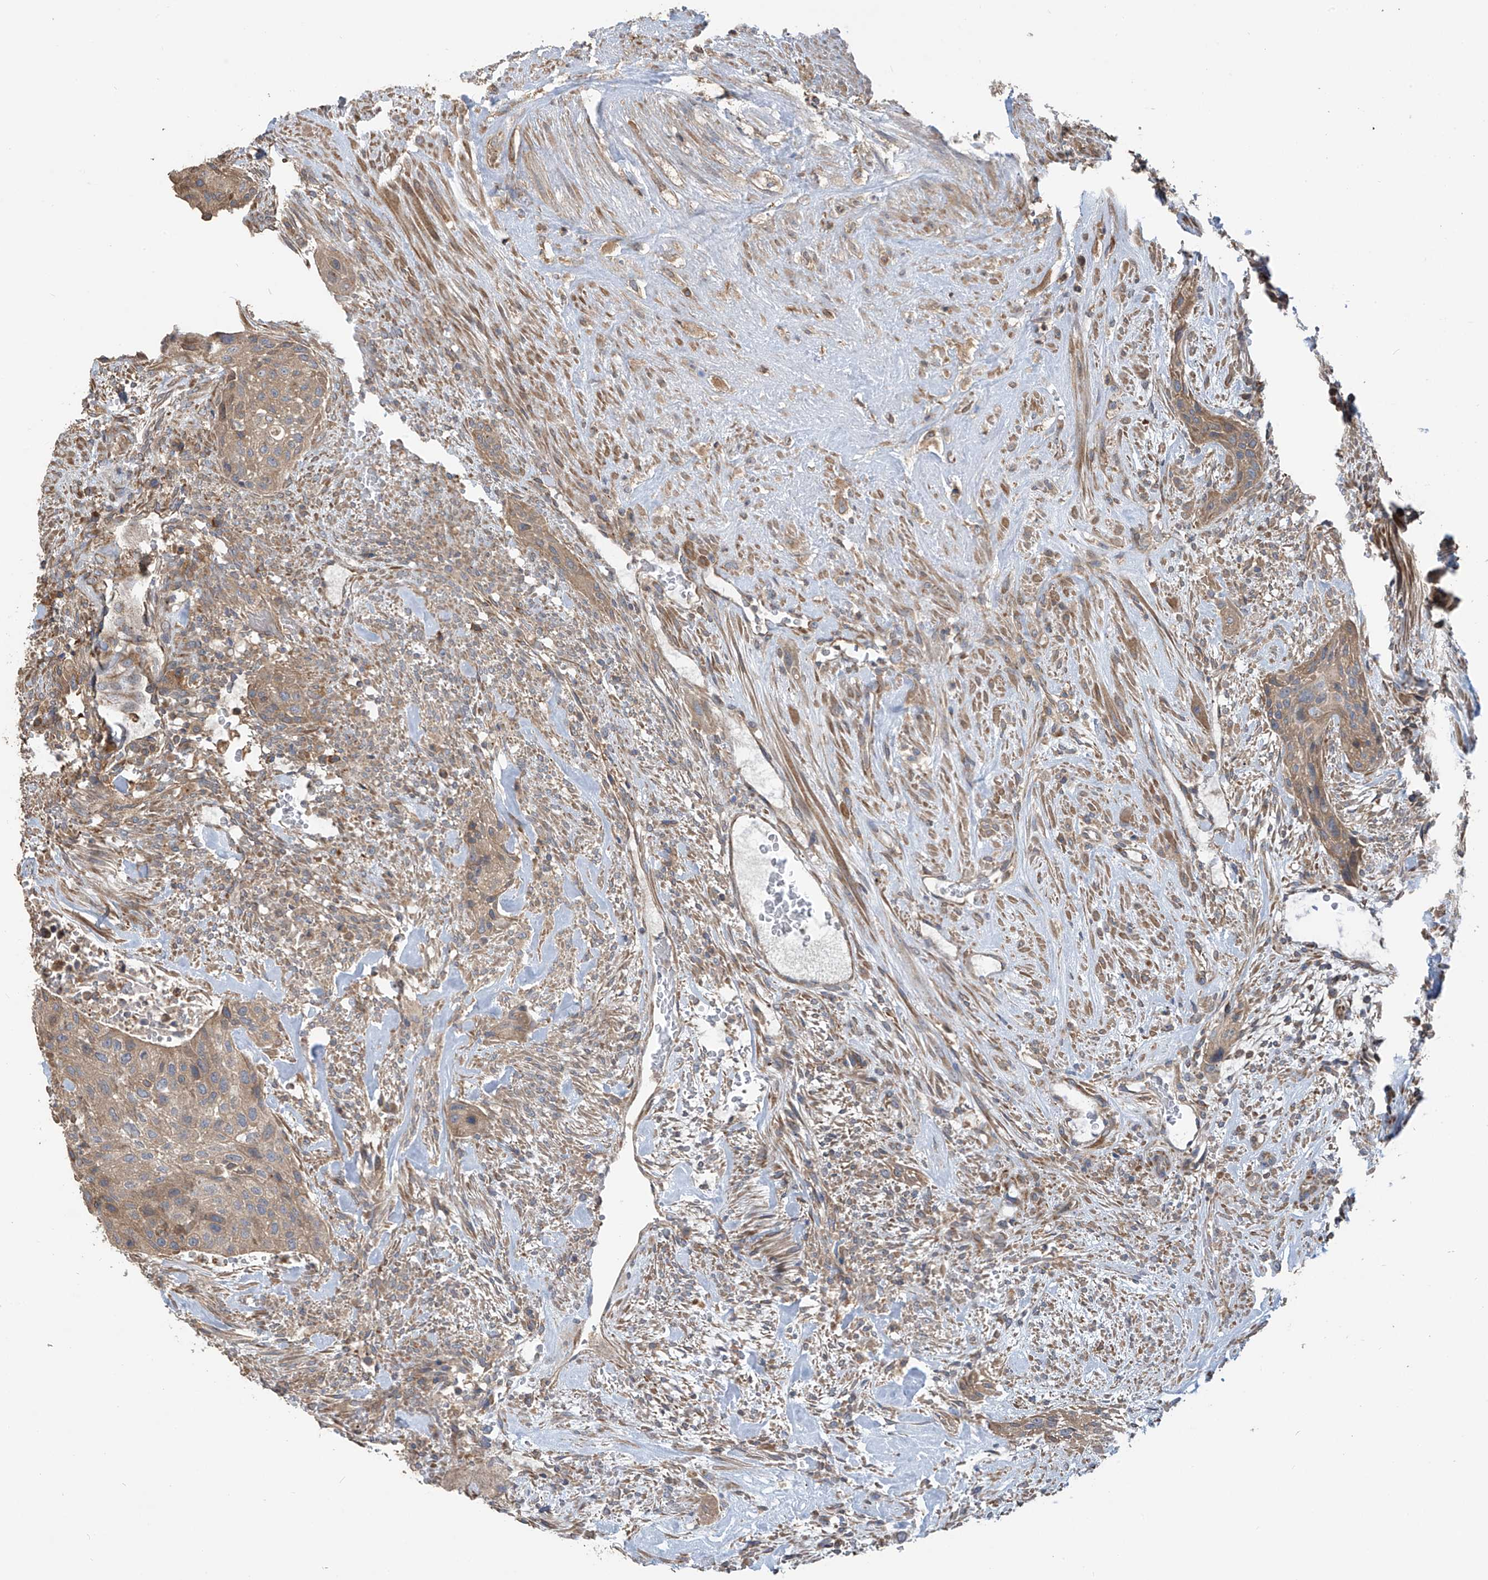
{"staining": {"intensity": "weak", "quantity": ">75%", "location": "cytoplasmic/membranous"}, "tissue": "urothelial cancer", "cell_type": "Tumor cells", "image_type": "cancer", "snomed": [{"axis": "morphology", "description": "Urothelial carcinoma, High grade"}, {"axis": "topography", "description": "Urinary bladder"}], "caption": "A photomicrograph of urothelial cancer stained for a protein exhibits weak cytoplasmic/membranous brown staining in tumor cells. (DAB (3,3'-diaminobenzidine) IHC with brightfield microscopy, high magnification).", "gene": "PHACTR4", "patient": {"sex": "male", "age": 35}}